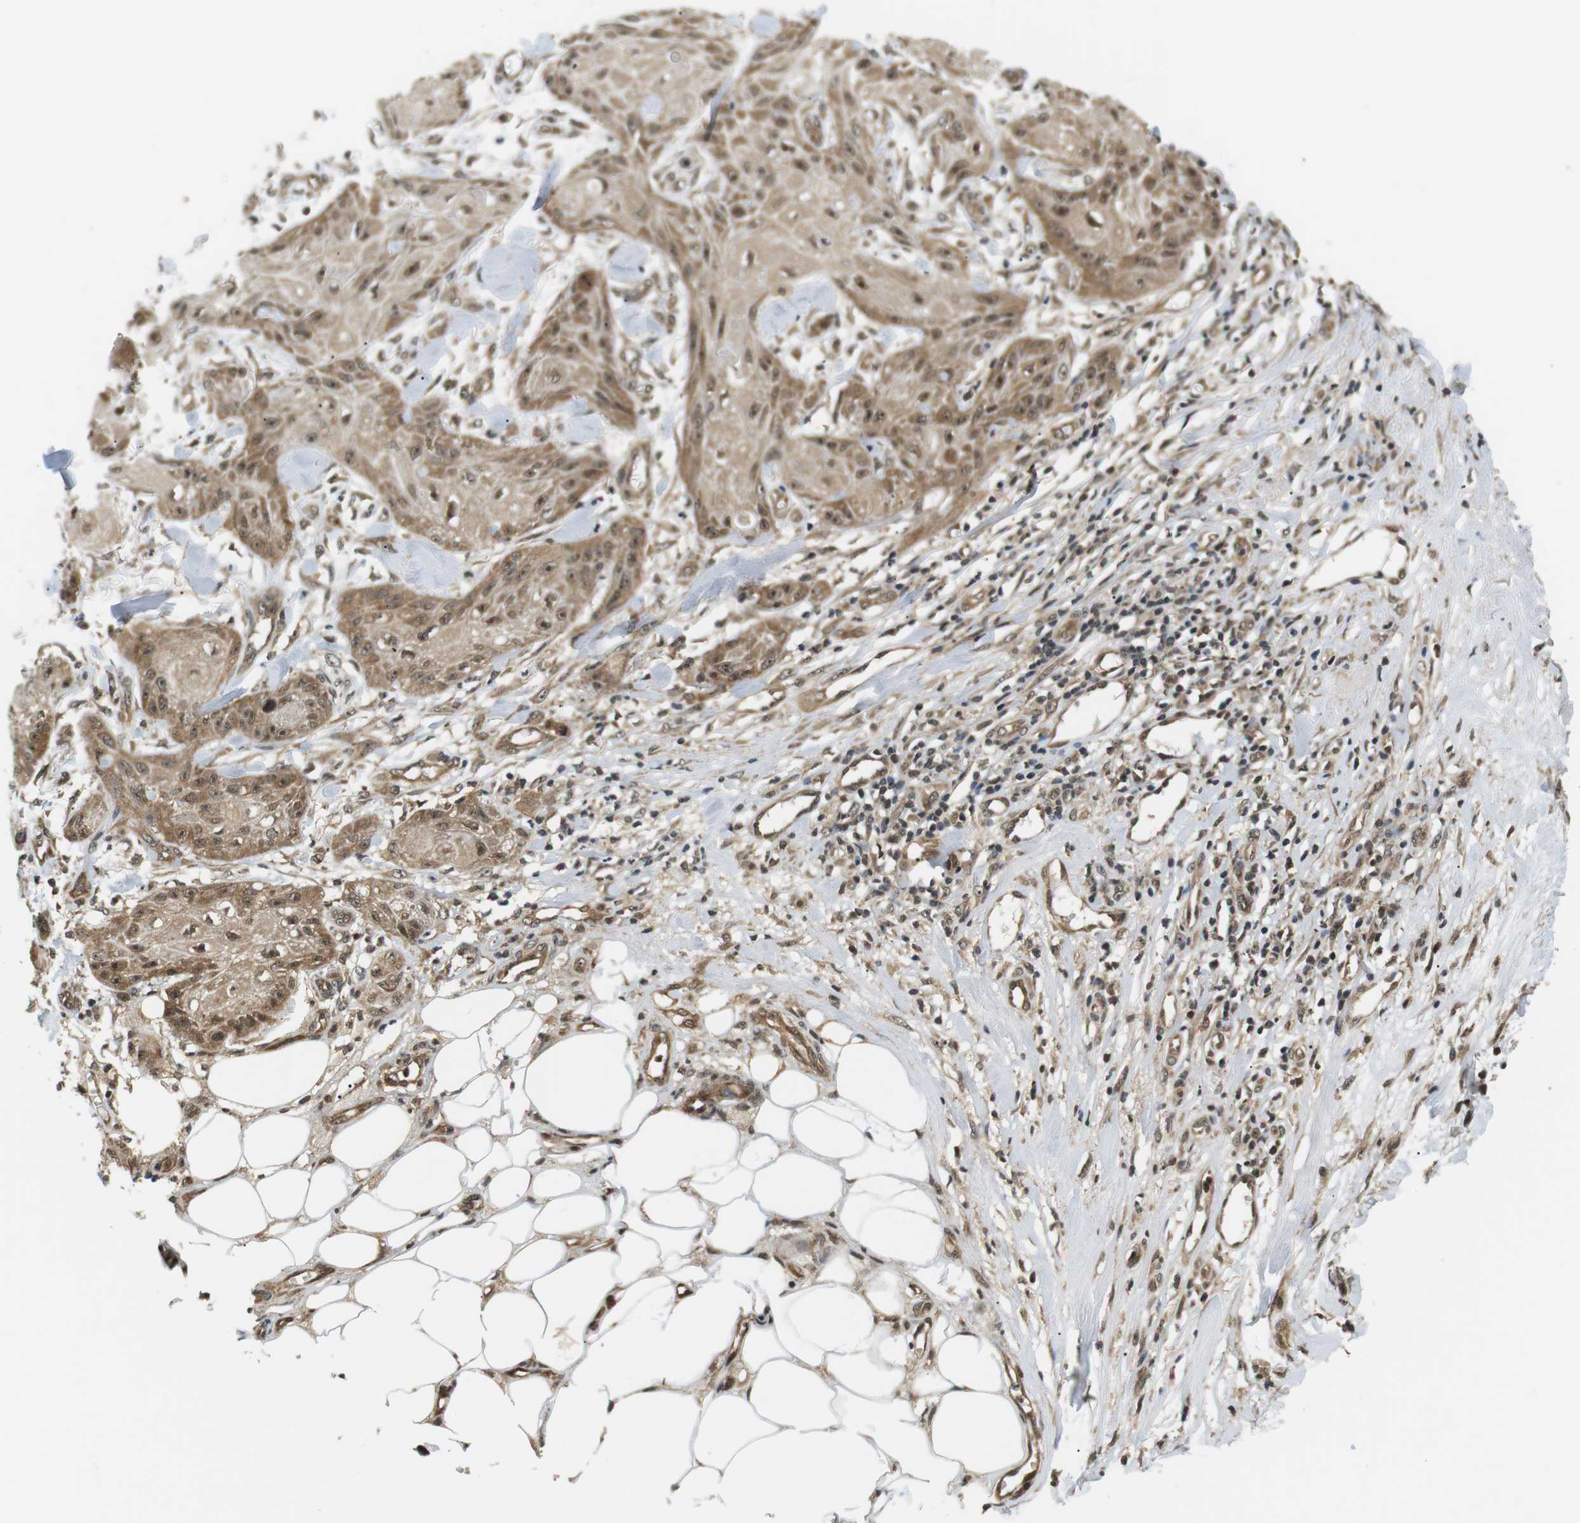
{"staining": {"intensity": "moderate", "quantity": ">75%", "location": "cytoplasmic/membranous,nuclear"}, "tissue": "skin cancer", "cell_type": "Tumor cells", "image_type": "cancer", "snomed": [{"axis": "morphology", "description": "Squamous cell carcinoma, NOS"}, {"axis": "topography", "description": "Skin"}], "caption": "The image displays staining of squamous cell carcinoma (skin), revealing moderate cytoplasmic/membranous and nuclear protein positivity (brown color) within tumor cells.", "gene": "CSNK2B", "patient": {"sex": "male", "age": 74}}